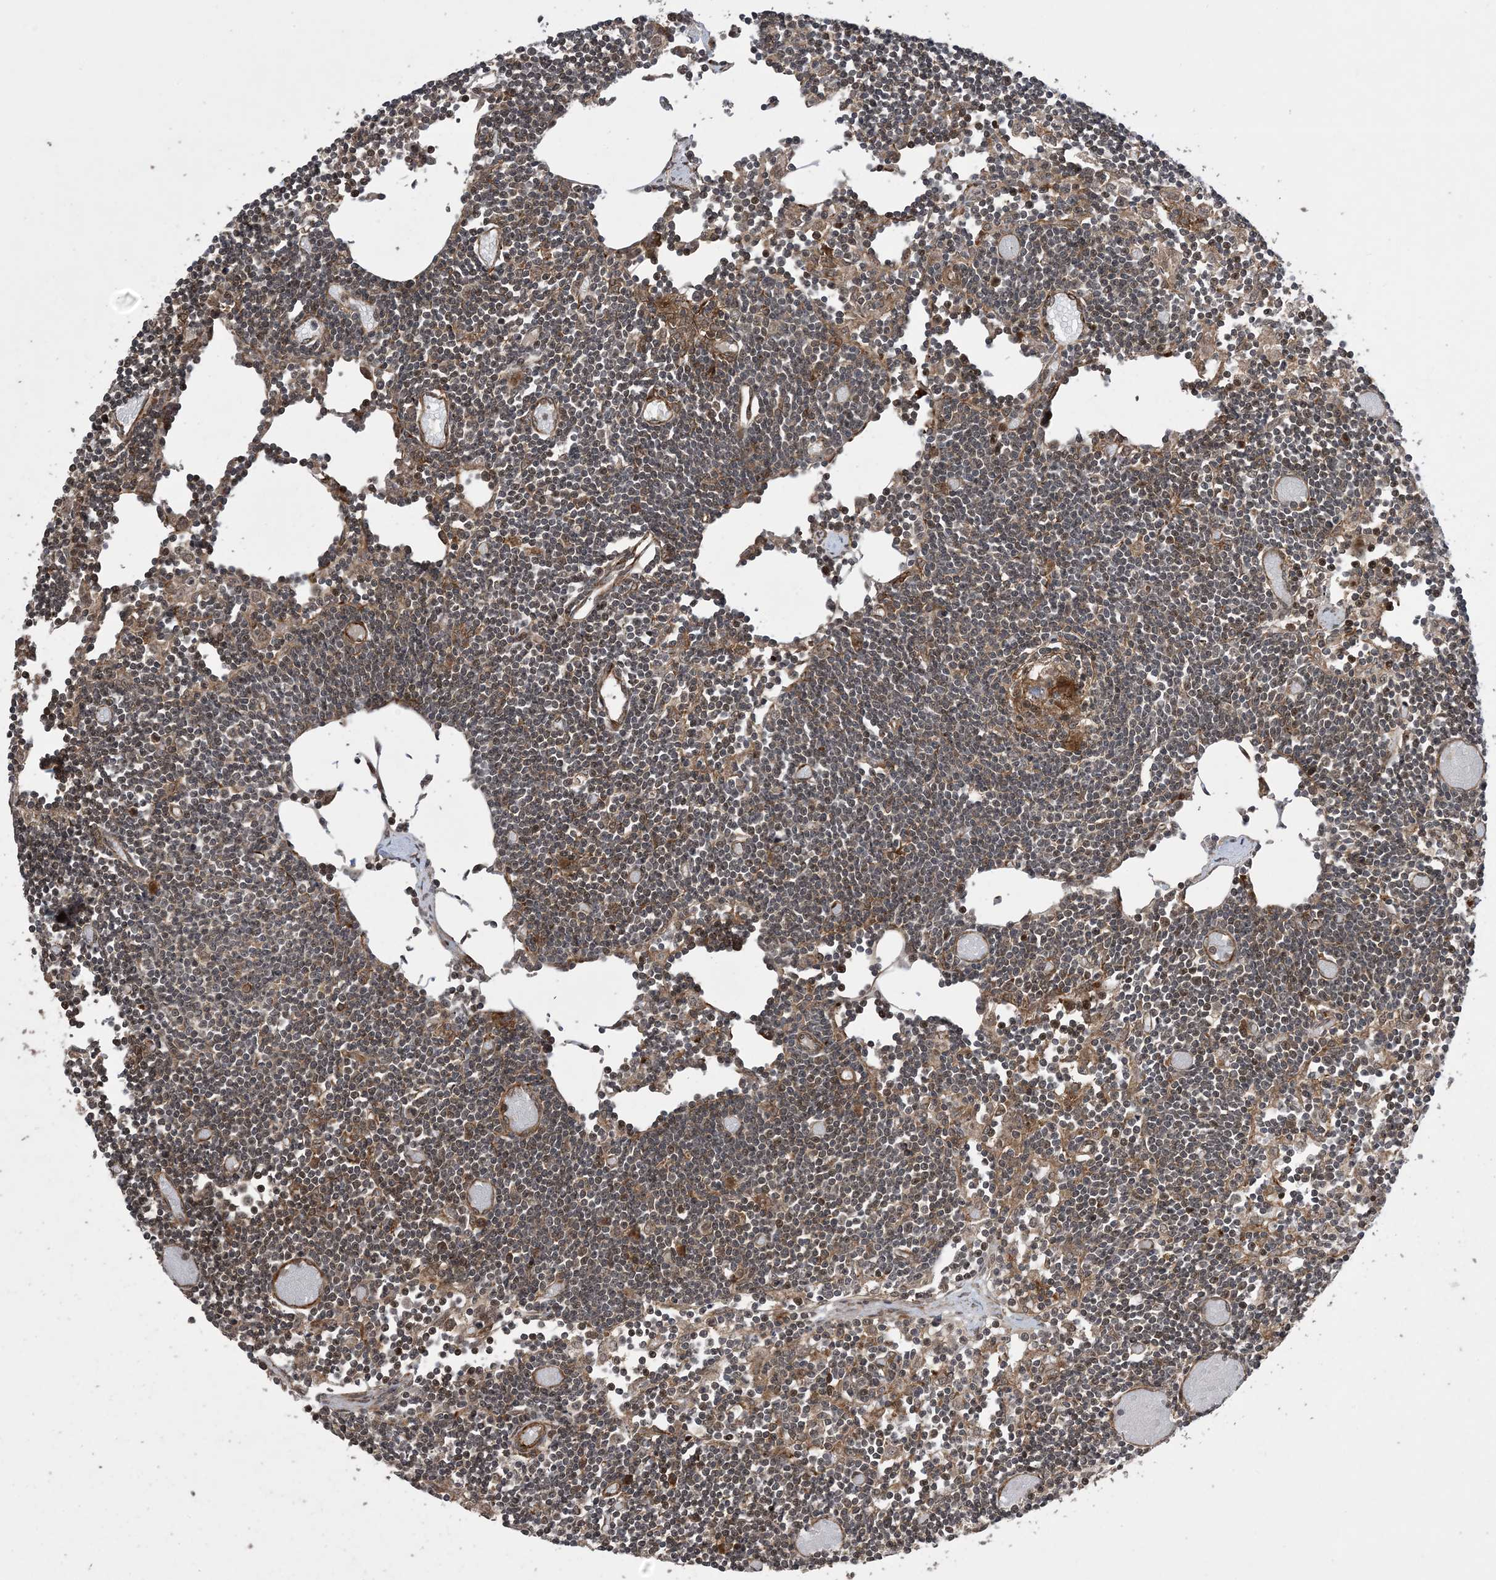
{"staining": {"intensity": "weak", "quantity": "25%-75%", "location": "cytoplasmic/membranous,nuclear"}, "tissue": "lymph node", "cell_type": "Germinal center cells", "image_type": "normal", "snomed": [{"axis": "morphology", "description": "Normal tissue, NOS"}, {"axis": "topography", "description": "Lymph node"}], "caption": "Lymph node stained with DAB IHC displays low levels of weak cytoplasmic/membranous,nuclear positivity in about 25%-75% of germinal center cells.", "gene": "ZNF511", "patient": {"sex": "female", "age": 11}}